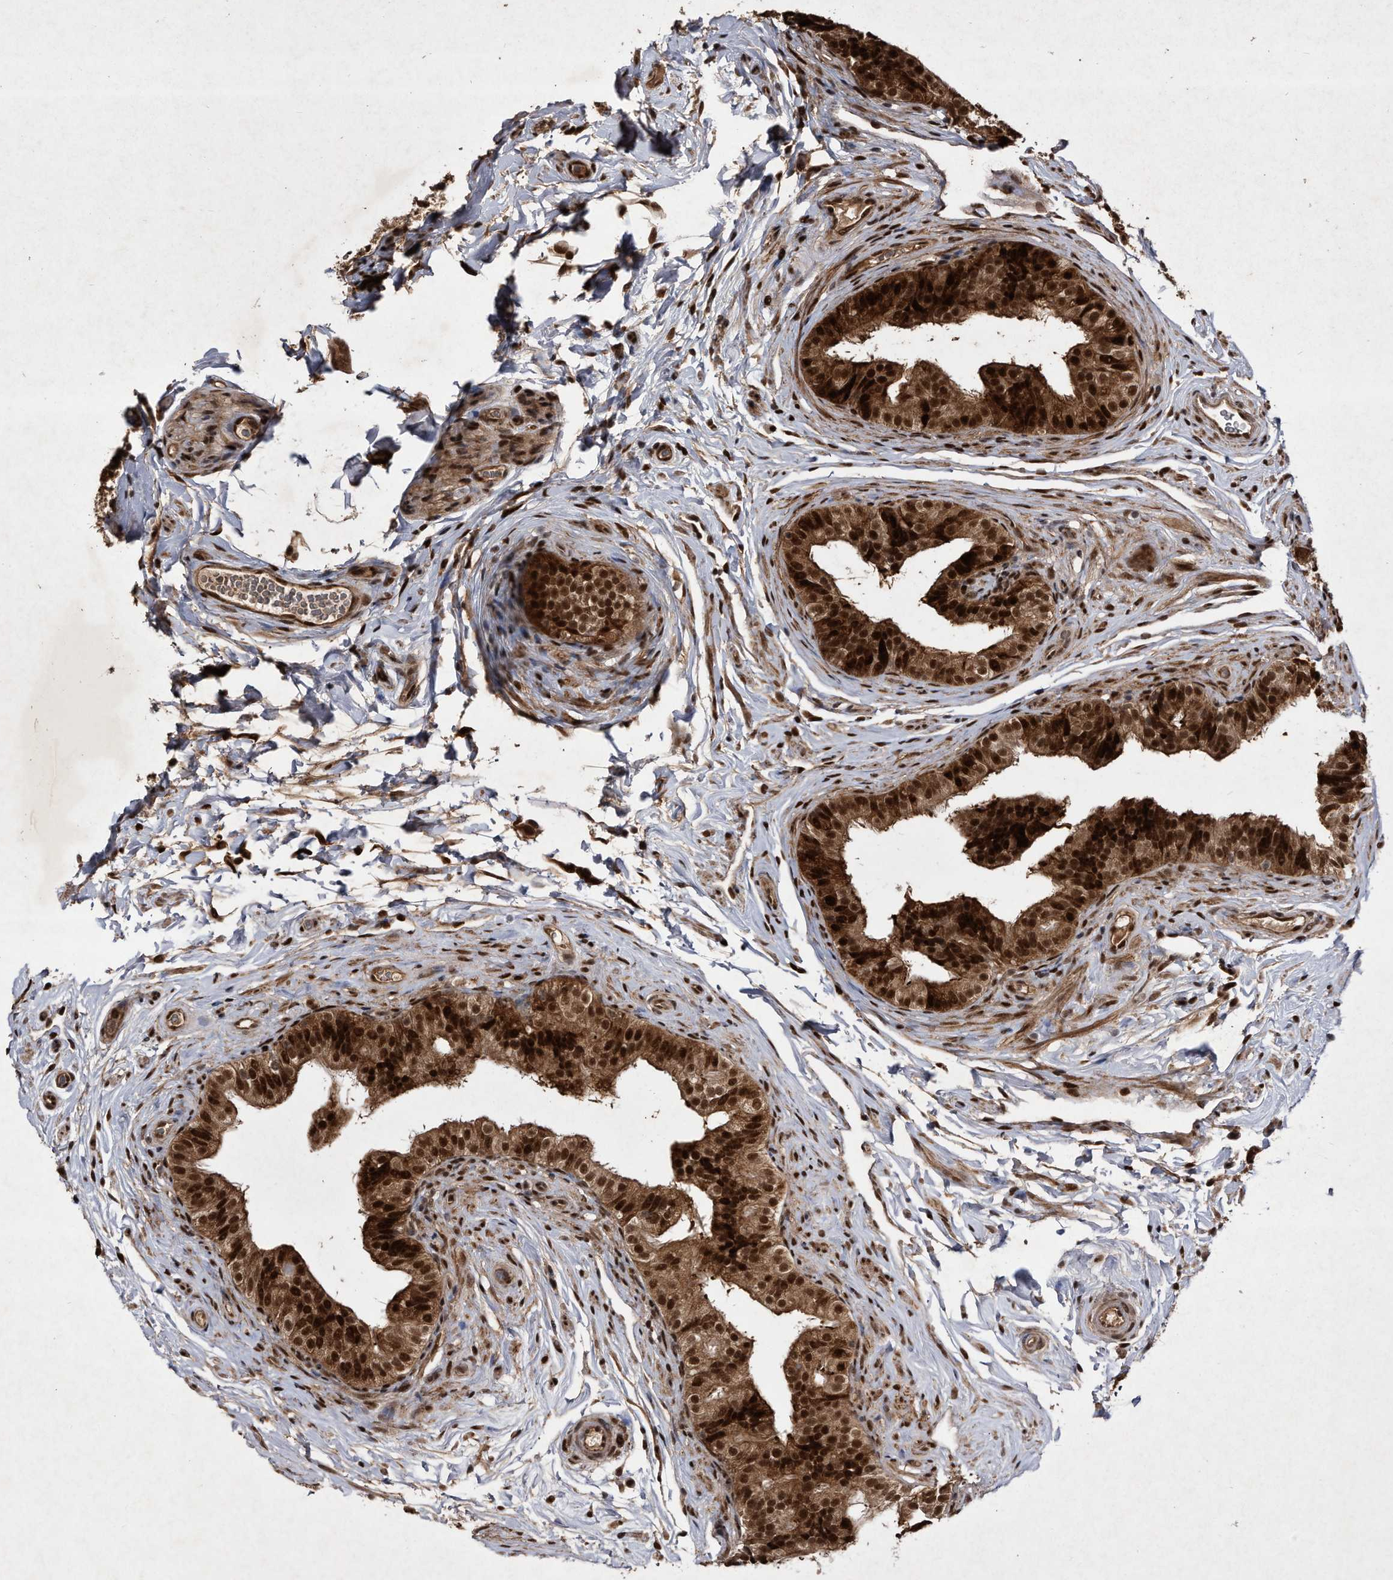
{"staining": {"intensity": "strong", "quantity": ">75%", "location": "cytoplasmic/membranous,nuclear"}, "tissue": "epididymis", "cell_type": "Glandular cells", "image_type": "normal", "snomed": [{"axis": "morphology", "description": "Normal tissue, NOS"}, {"axis": "topography", "description": "Epididymis"}], "caption": "Immunohistochemical staining of benign human epididymis shows strong cytoplasmic/membranous,nuclear protein expression in about >75% of glandular cells. (brown staining indicates protein expression, while blue staining denotes nuclei).", "gene": "RAD23B", "patient": {"sex": "male", "age": 49}}